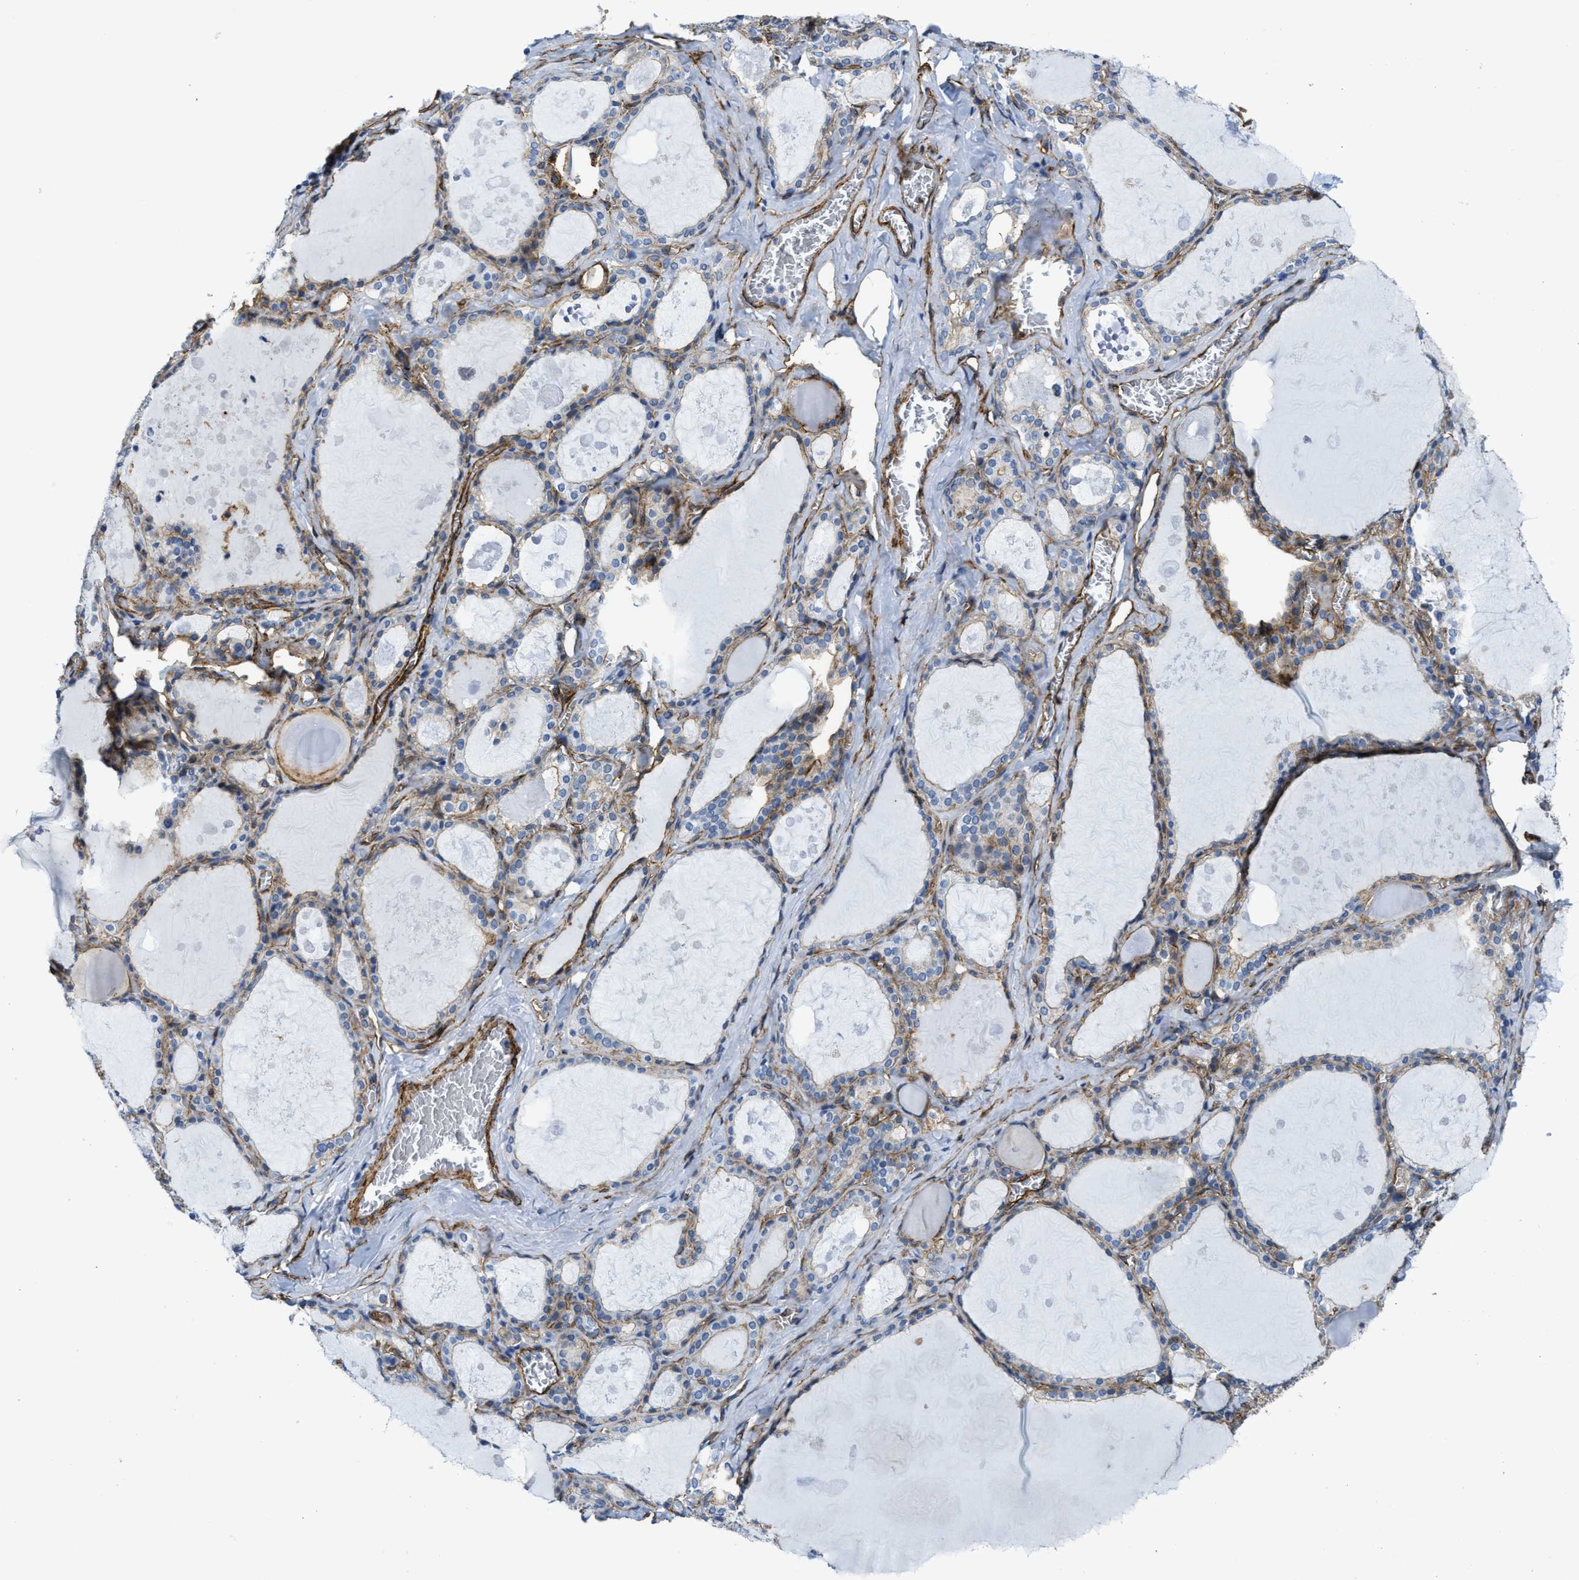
{"staining": {"intensity": "weak", "quantity": "<25%", "location": "cytoplasmic/membranous"}, "tissue": "thyroid gland", "cell_type": "Glandular cells", "image_type": "normal", "snomed": [{"axis": "morphology", "description": "Normal tissue, NOS"}, {"axis": "topography", "description": "Thyroid gland"}], "caption": "Immunohistochemistry (IHC) of normal human thyroid gland displays no positivity in glandular cells.", "gene": "NAB1", "patient": {"sex": "male", "age": 56}}